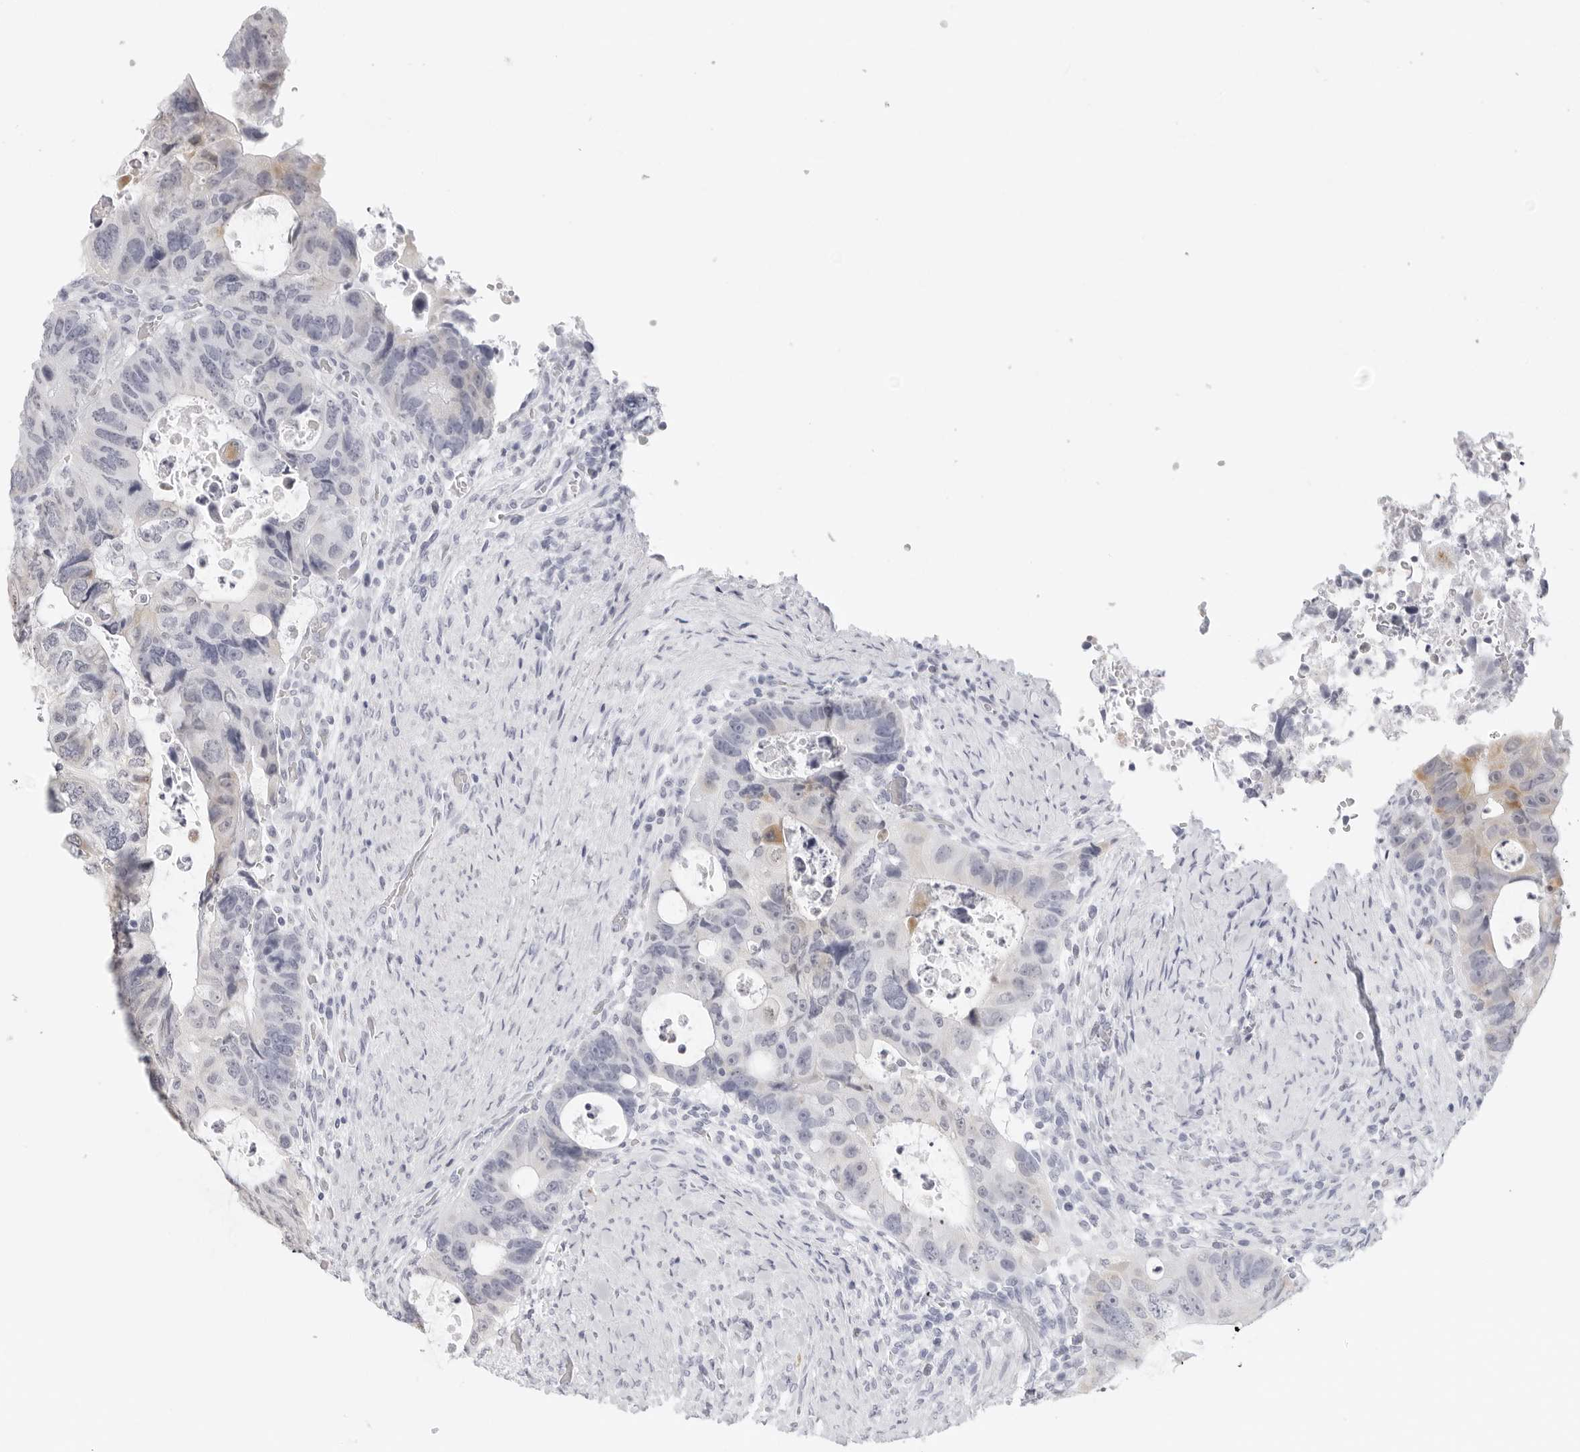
{"staining": {"intensity": "weak", "quantity": "<25%", "location": "cytoplasmic/membranous"}, "tissue": "colorectal cancer", "cell_type": "Tumor cells", "image_type": "cancer", "snomed": [{"axis": "morphology", "description": "Adenocarcinoma, NOS"}, {"axis": "topography", "description": "Rectum"}], "caption": "Tumor cells show no significant staining in adenocarcinoma (colorectal).", "gene": "AGMAT", "patient": {"sex": "male", "age": 59}}